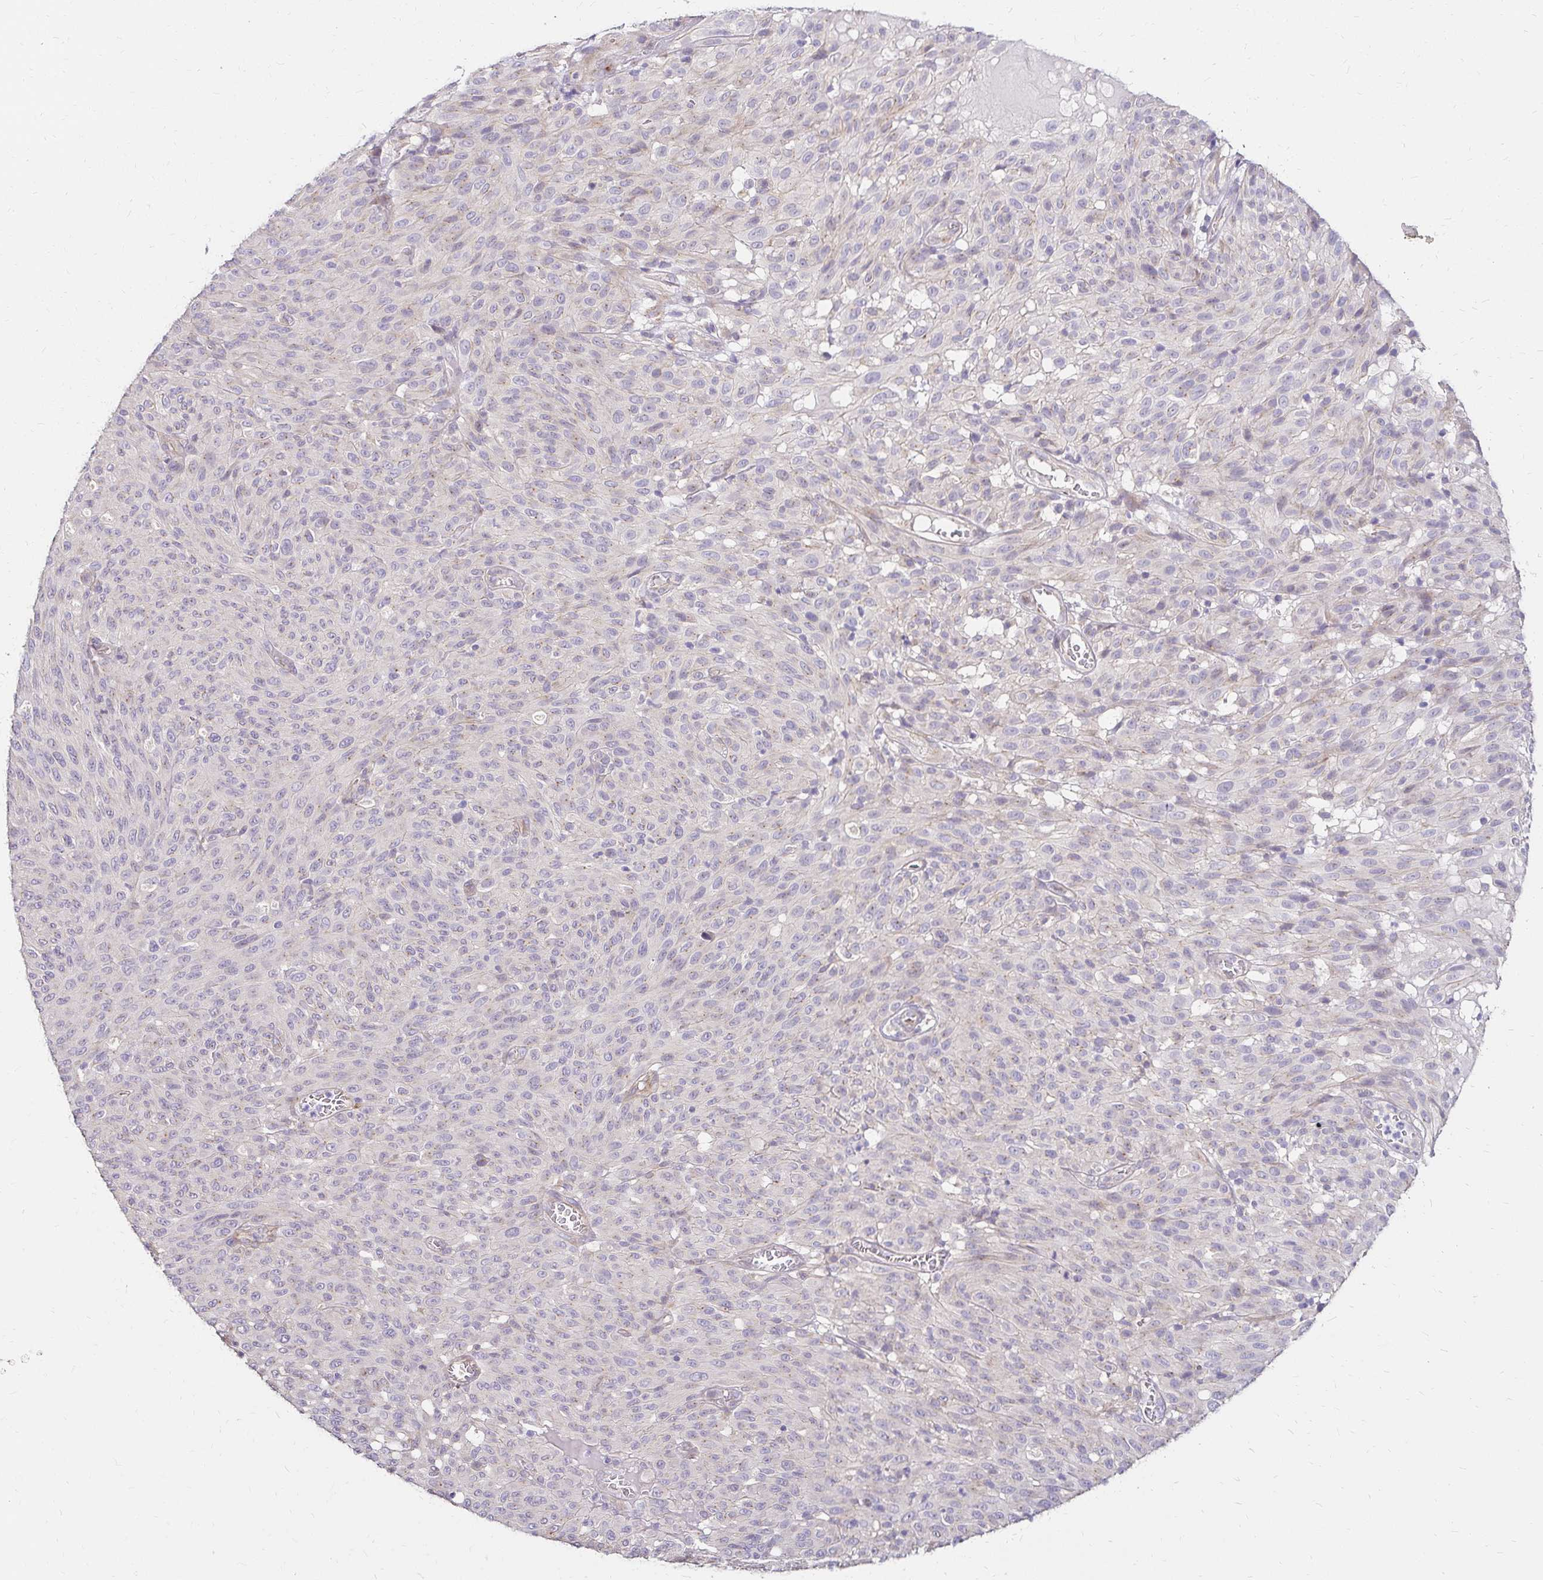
{"staining": {"intensity": "negative", "quantity": "none", "location": "none"}, "tissue": "melanoma", "cell_type": "Tumor cells", "image_type": "cancer", "snomed": [{"axis": "morphology", "description": "Malignant melanoma, NOS"}, {"axis": "topography", "description": "Skin"}], "caption": "This is a micrograph of immunohistochemistry staining of malignant melanoma, which shows no expression in tumor cells.", "gene": "PRIMA1", "patient": {"sex": "male", "age": 85}}